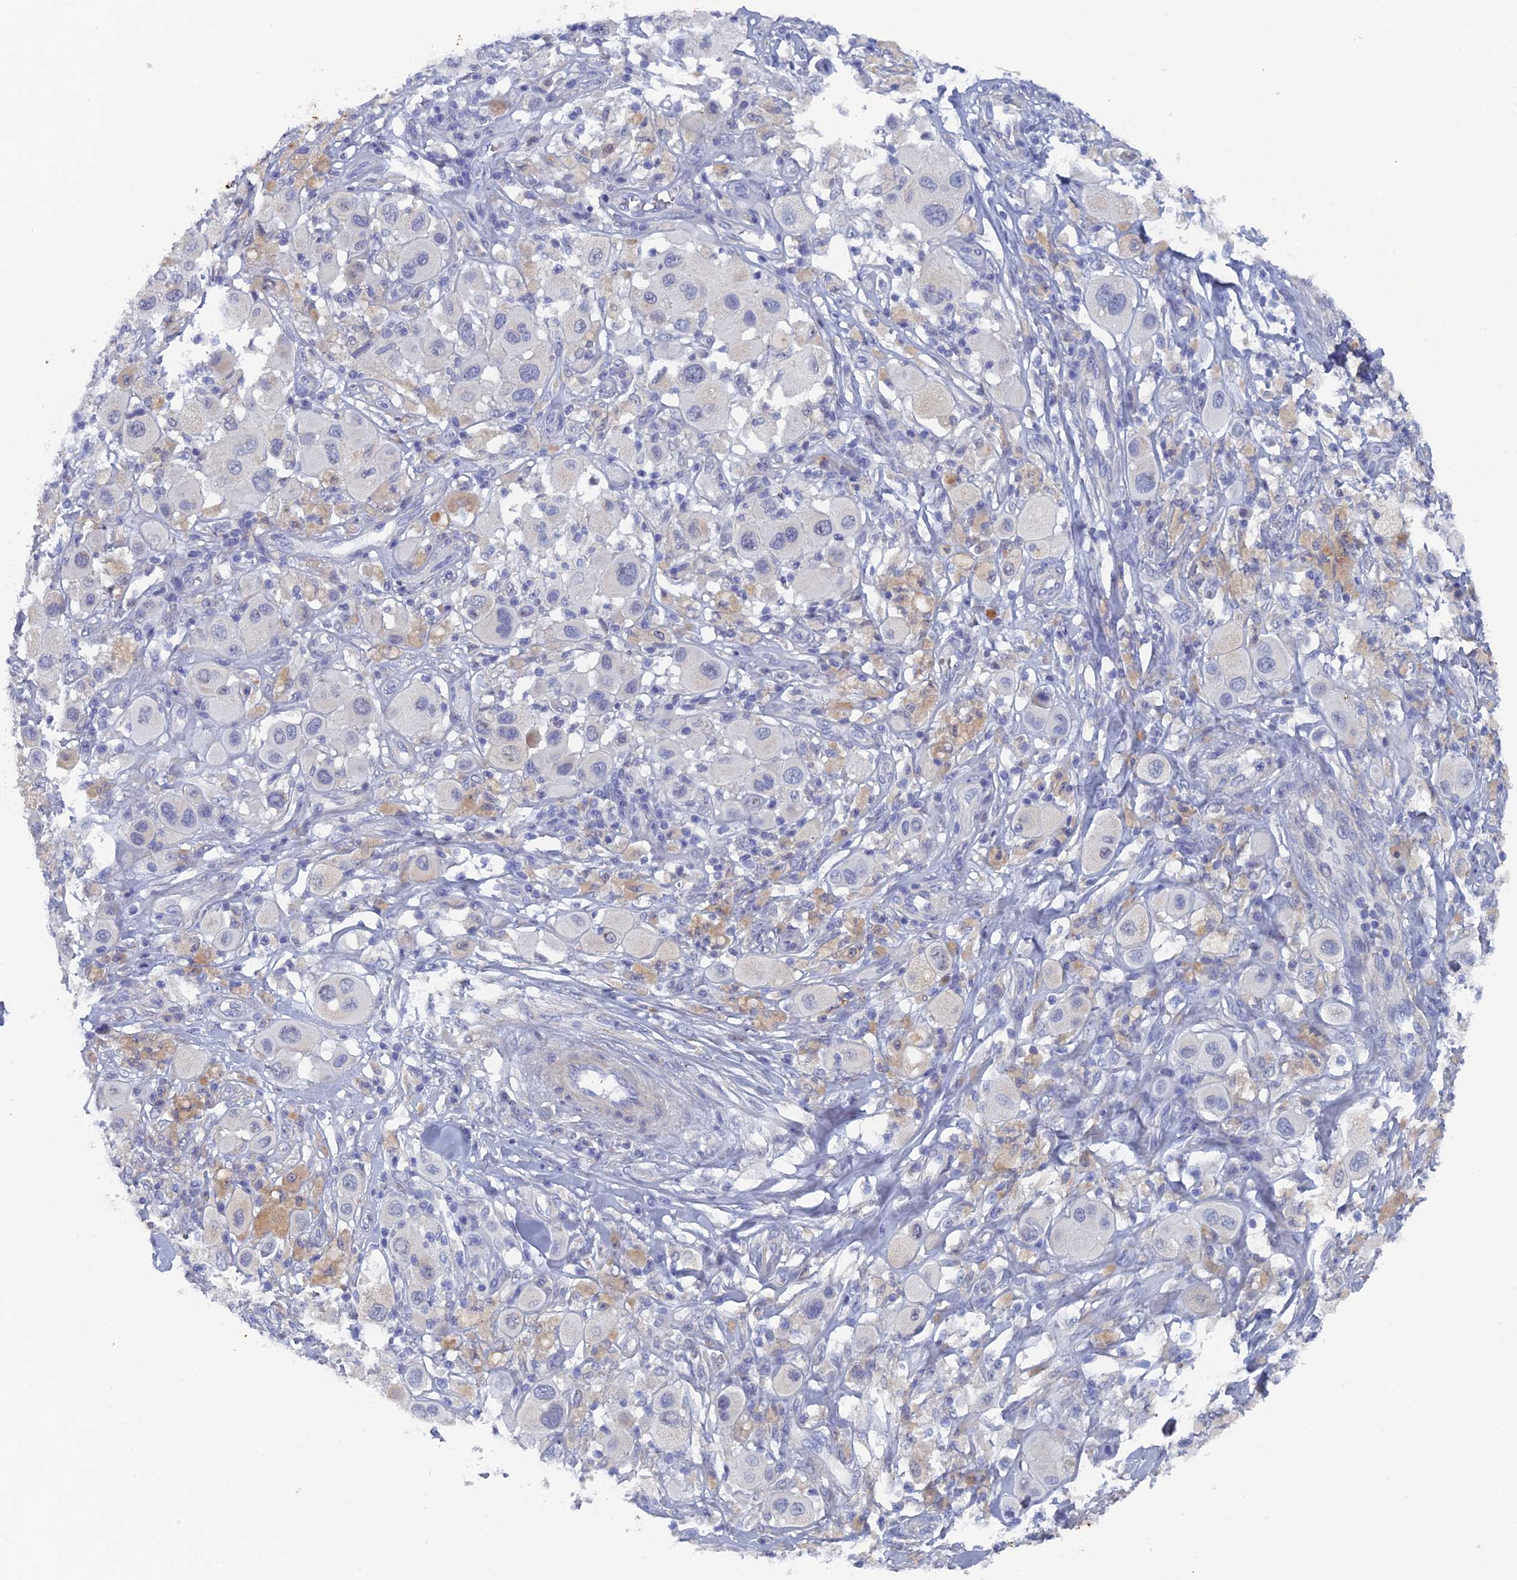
{"staining": {"intensity": "negative", "quantity": "none", "location": "none"}, "tissue": "melanoma", "cell_type": "Tumor cells", "image_type": "cancer", "snomed": [{"axis": "morphology", "description": "Malignant melanoma, Metastatic site"}, {"axis": "topography", "description": "Skin"}], "caption": "A high-resolution photomicrograph shows immunohistochemistry staining of melanoma, which displays no significant staining in tumor cells.", "gene": "SRFBP1", "patient": {"sex": "male", "age": 41}}